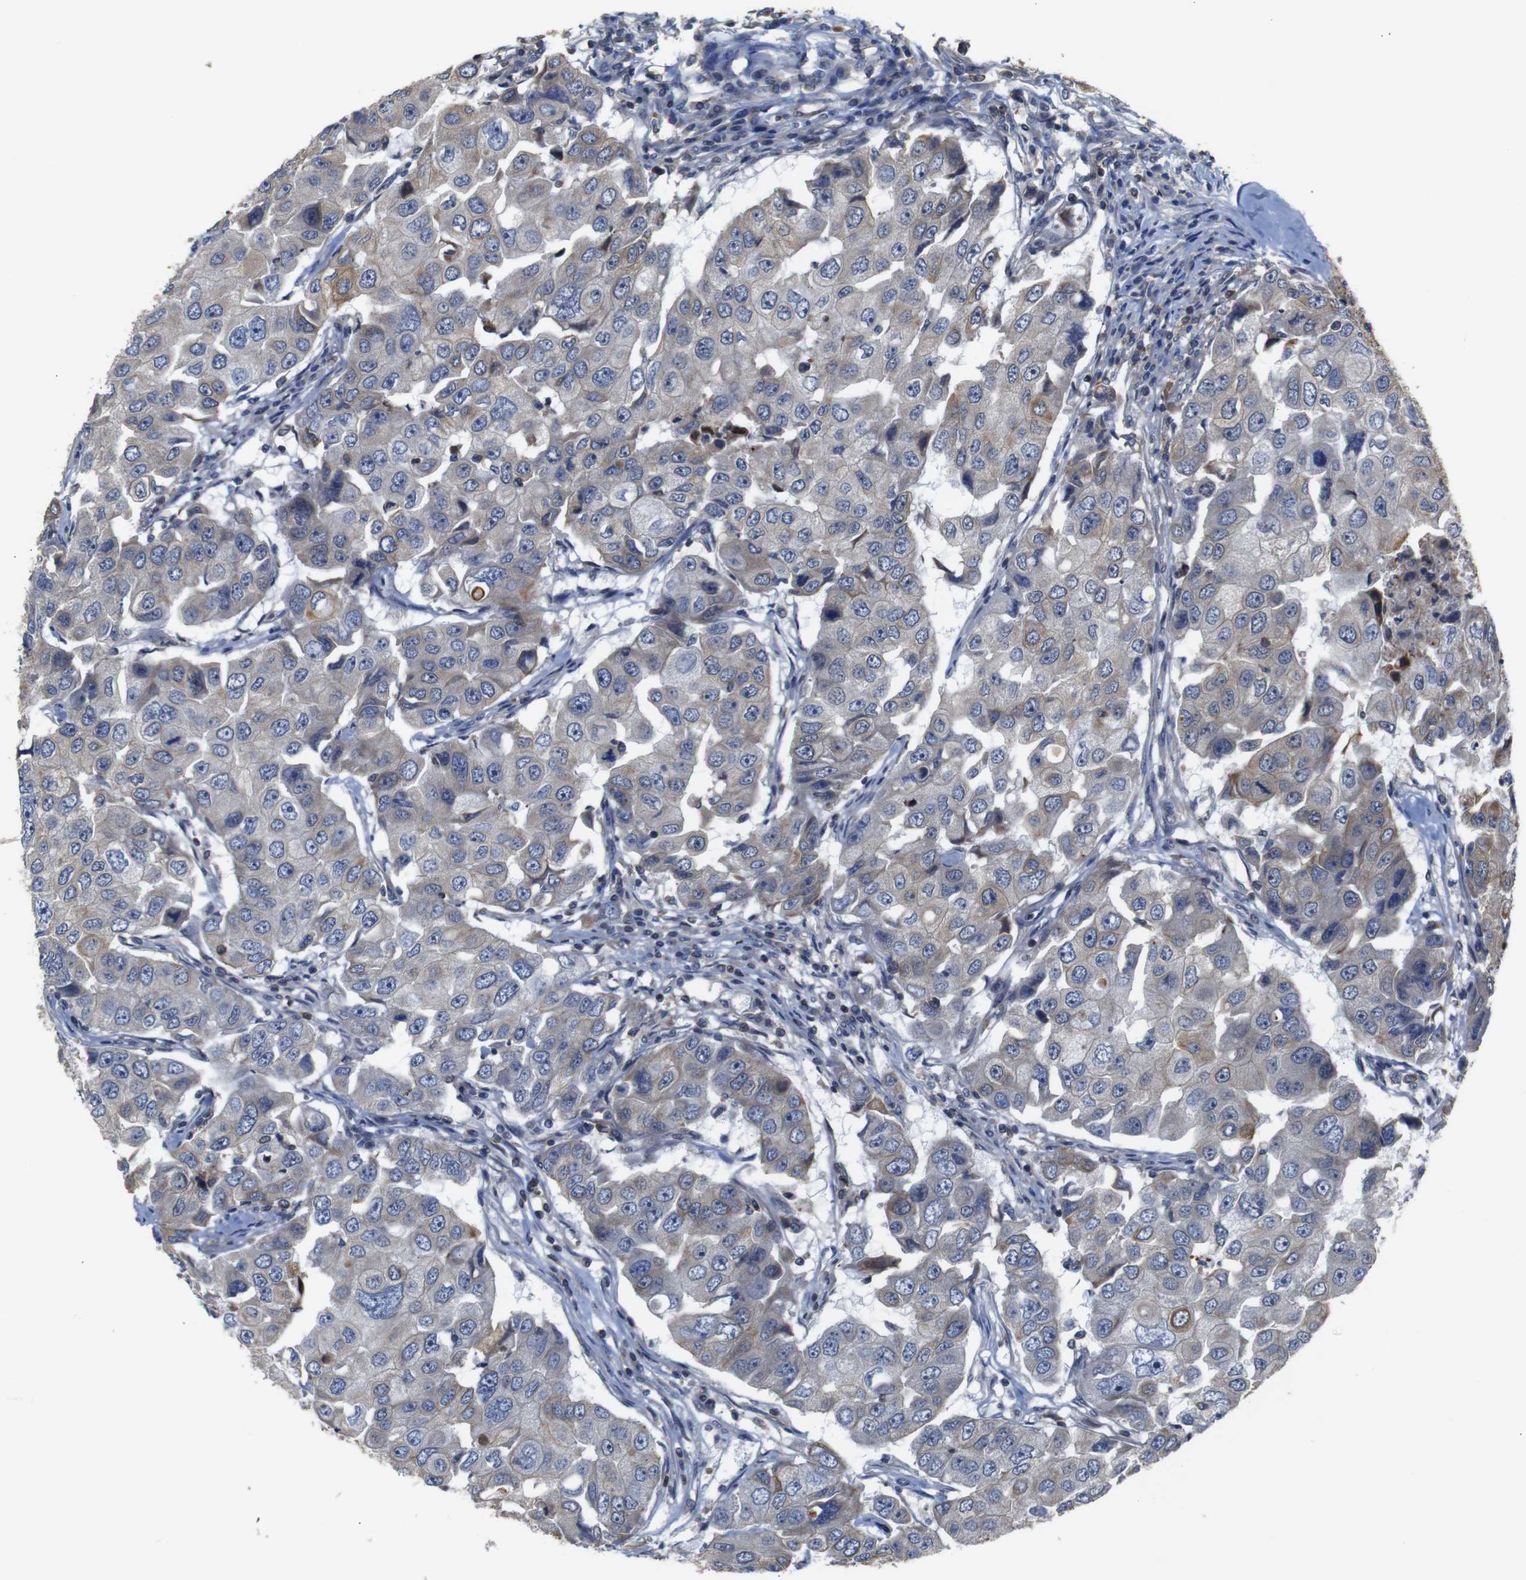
{"staining": {"intensity": "weak", "quantity": "<25%", "location": "cytoplasmic/membranous"}, "tissue": "breast cancer", "cell_type": "Tumor cells", "image_type": "cancer", "snomed": [{"axis": "morphology", "description": "Duct carcinoma"}, {"axis": "topography", "description": "Breast"}], "caption": "An image of breast cancer (infiltrating ductal carcinoma) stained for a protein demonstrates no brown staining in tumor cells.", "gene": "BRWD3", "patient": {"sex": "female", "age": 27}}